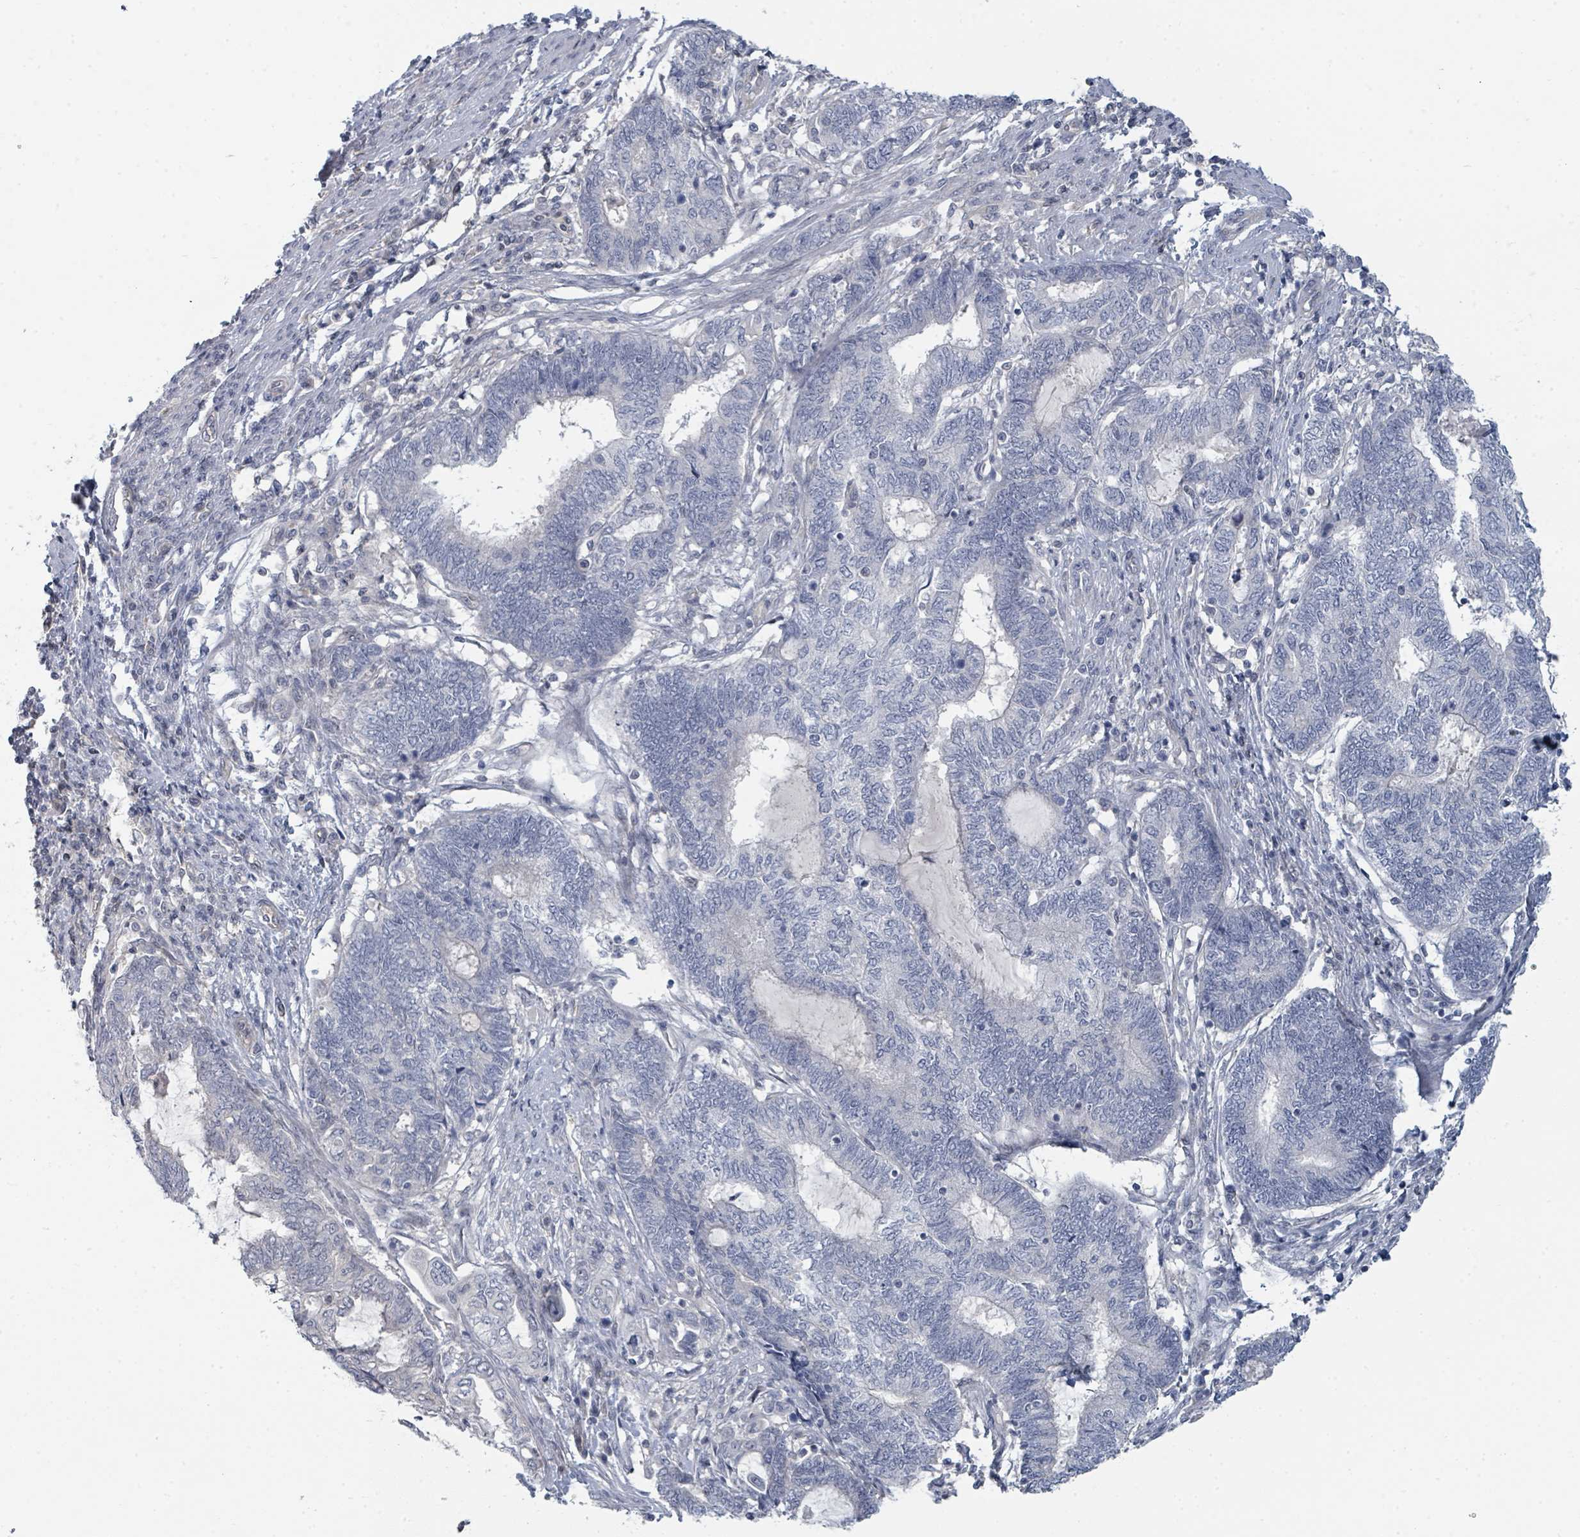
{"staining": {"intensity": "negative", "quantity": "none", "location": "none"}, "tissue": "endometrial cancer", "cell_type": "Tumor cells", "image_type": "cancer", "snomed": [{"axis": "morphology", "description": "Adenocarcinoma, NOS"}, {"axis": "topography", "description": "Uterus"}, {"axis": "topography", "description": "Endometrium"}], "caption": "A micrograph of endometrial cancer stained for a protein reveals no brown staining in tumor cells.", "gene": "SLC25A45", "patient": {"sex": "female", "age": 70}}